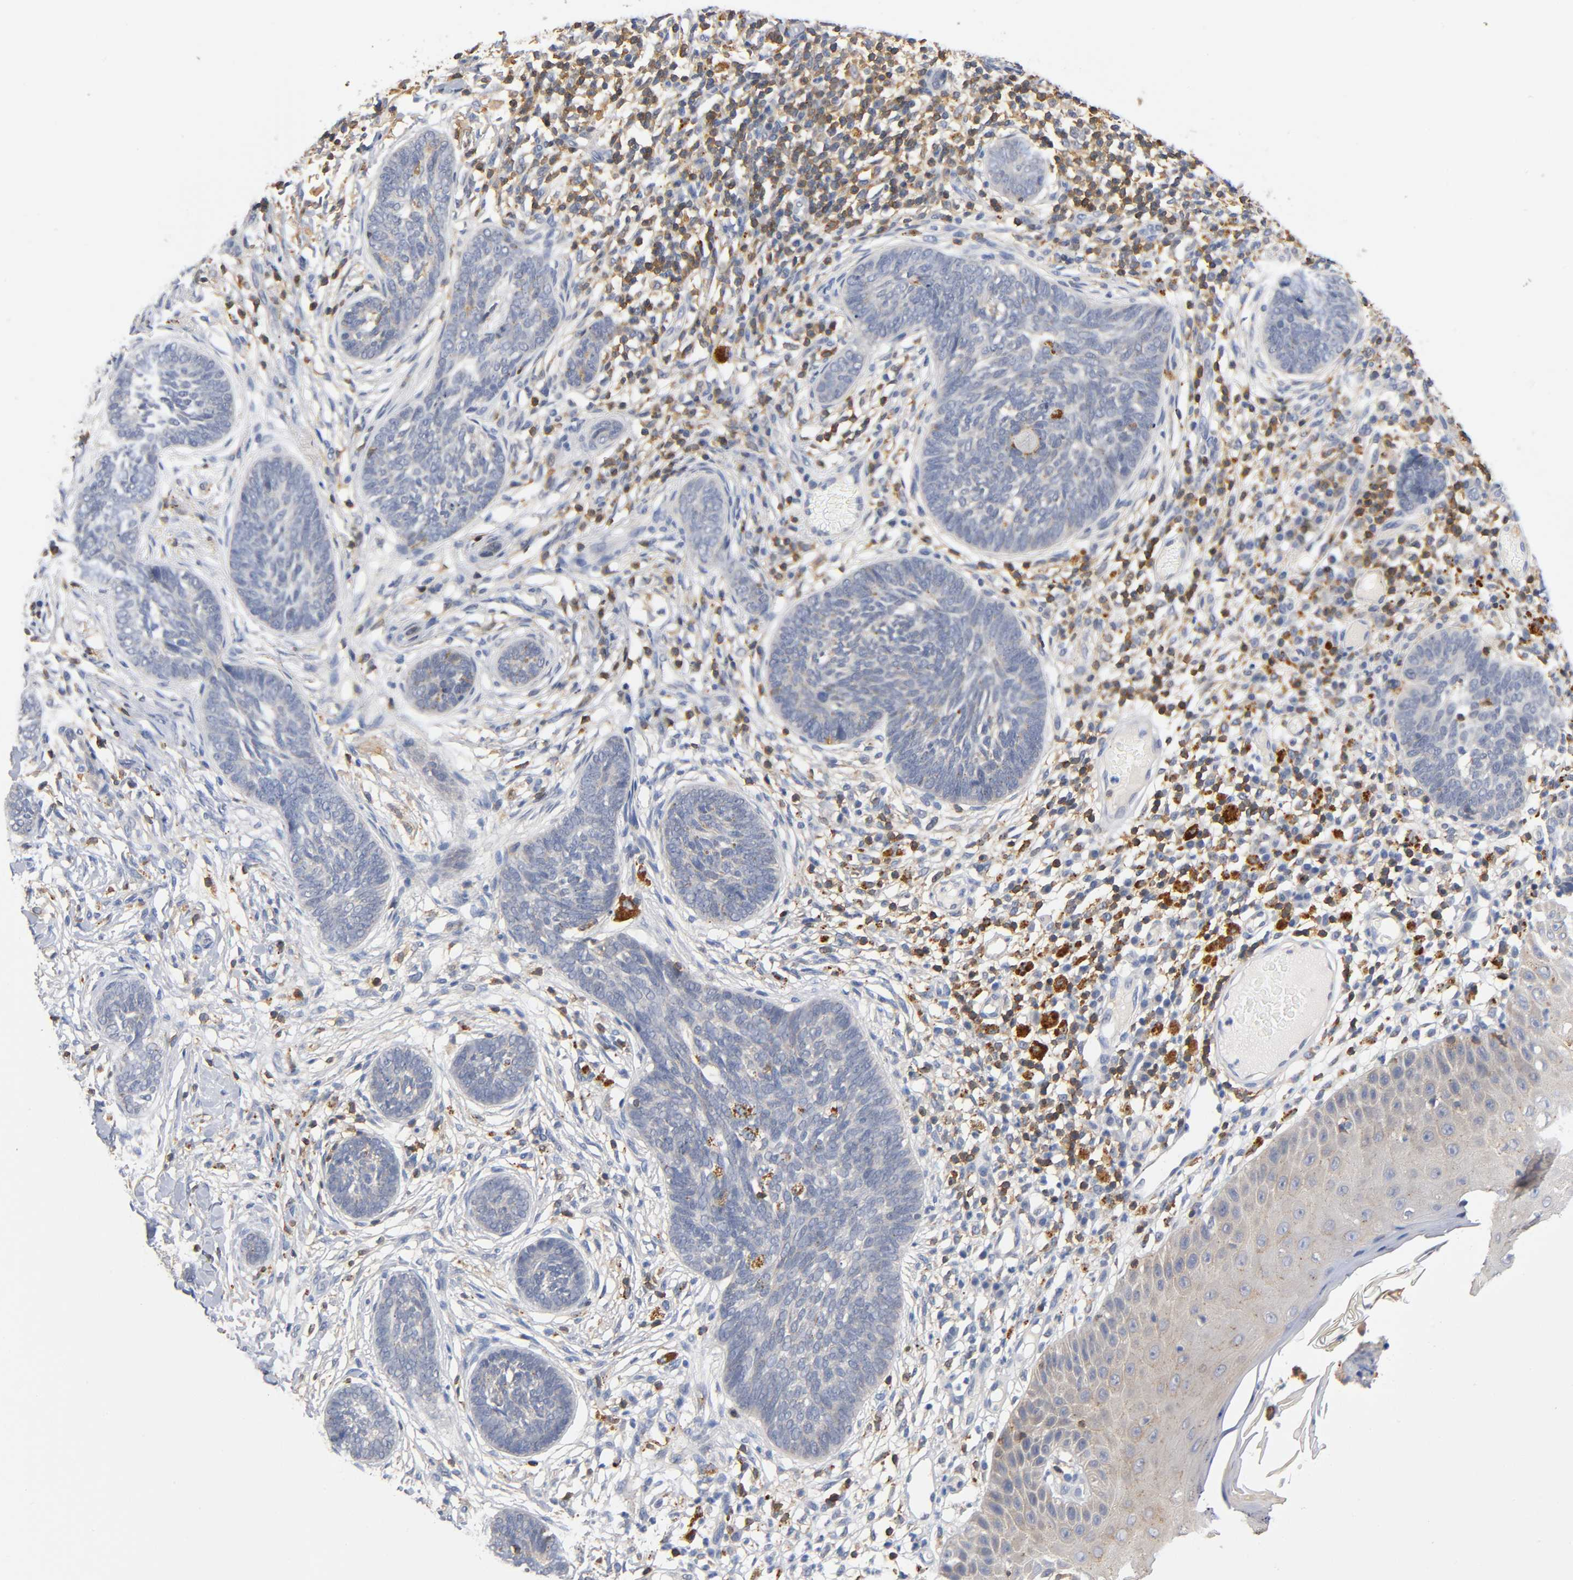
{"staining": {"intensity": "negative", "quantity": "none", "location": "none"}, "tissue": "skin cancer", "cell_type": "Tumor cells", "image_type": "cancer", "snomed": [{"axis": "morphology", "description": "Normal tissue, NOS"}, {"axis": "morphology", "description": "Basal cell carcinoma"}, {"axis": "topography", "description": "Skin"}], "caption": "This is an immunohistochemistry micrograph of skin cancer. There is no expression in tumor cells.", "gene": "UCKL1", "patient": {"sex": "male", "age": 87}}